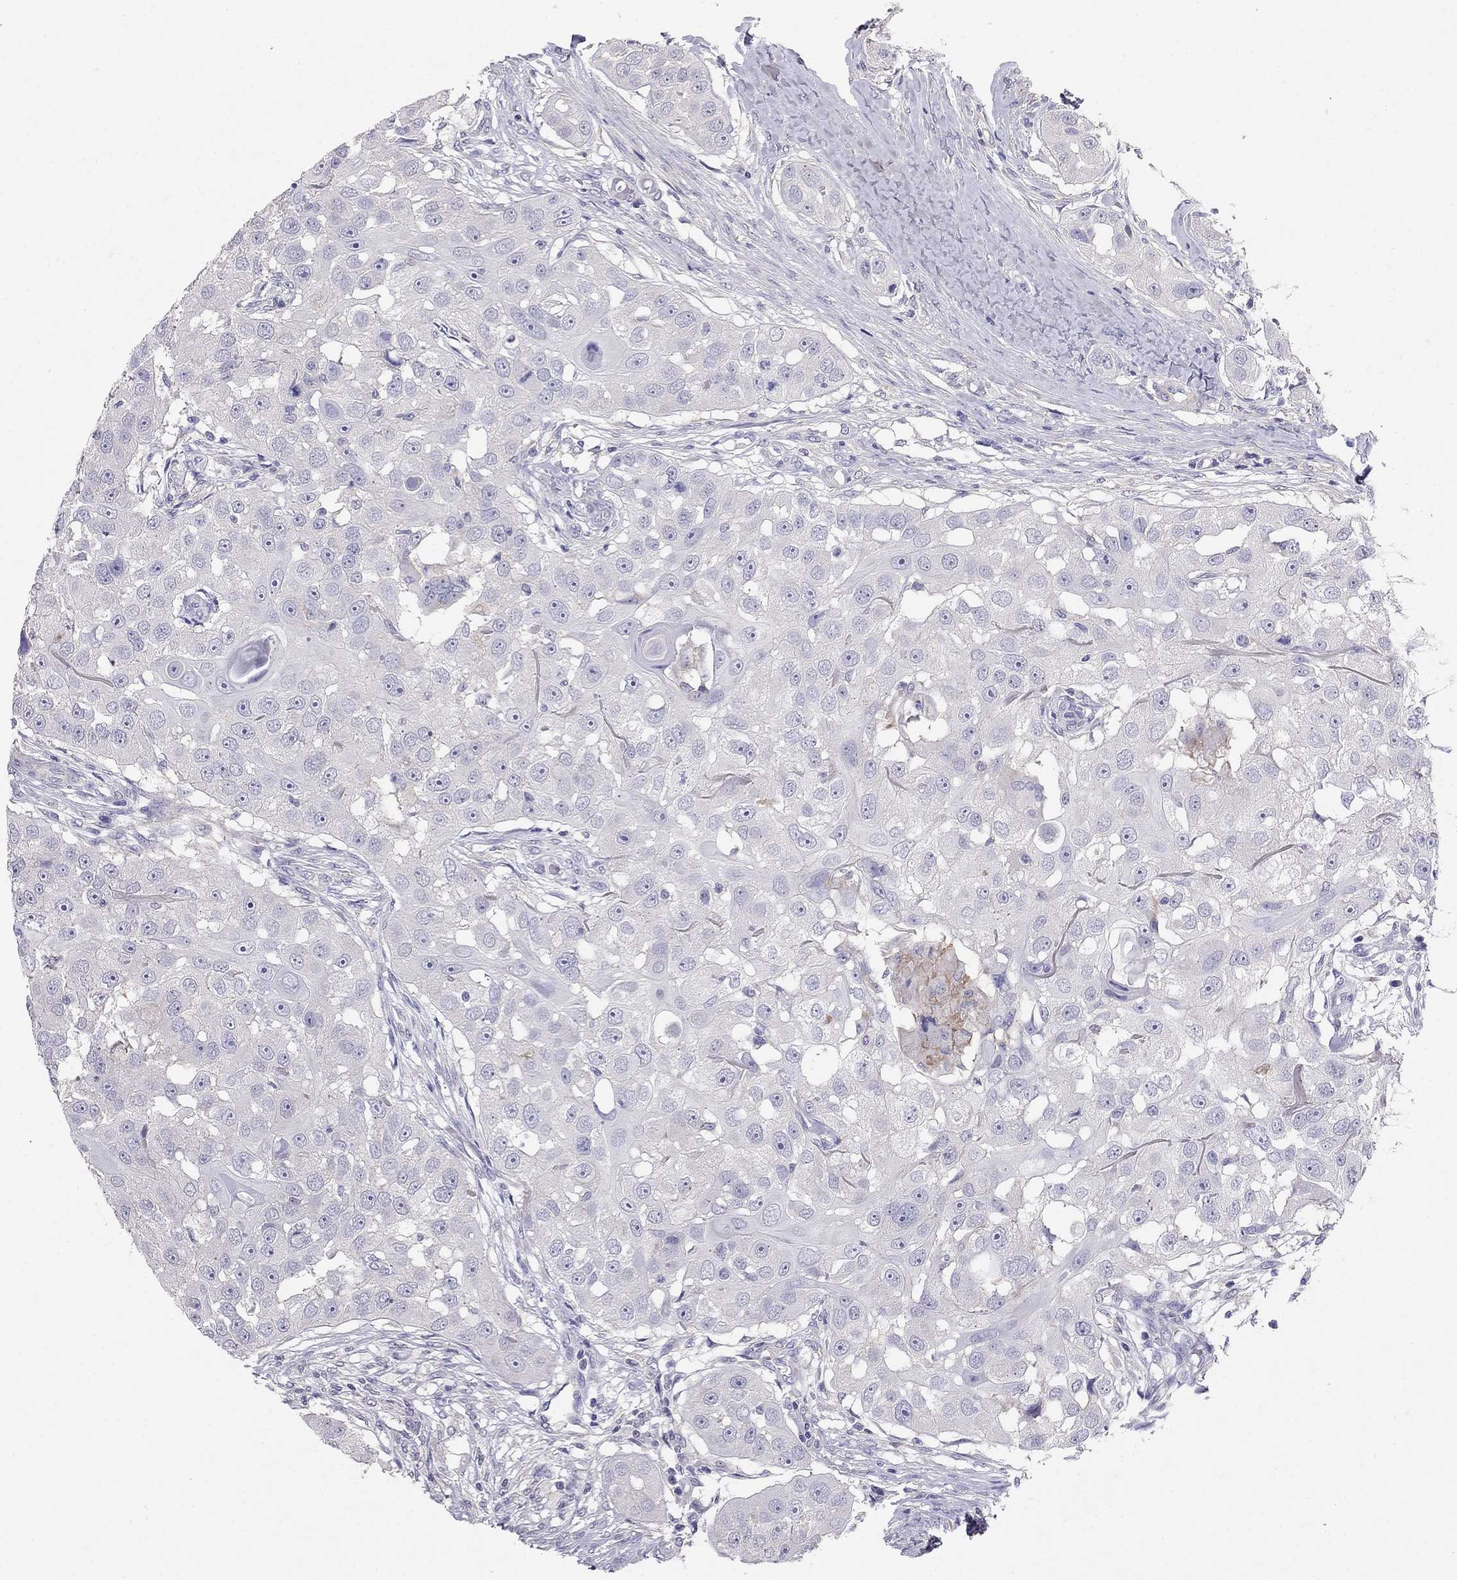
{"staining": {"intensity": "negative", "quantity": "none", "location": "none"}, "tissue": "head and neck cancer", "cell_type": "Tumor cells", "image_type": "cancer", "snomed": [{"axis": "morphology", "description": "Squamous cell carcinoma, NOS"}, {"axis": "topography", "description": "Head-Neck"}], "caption": "Tumor cells show no significant positivity in head and neck cancer (squamous cell carcinoma).", "gene": "LY6H", "patient": {"sex": "male", "age": 51}}